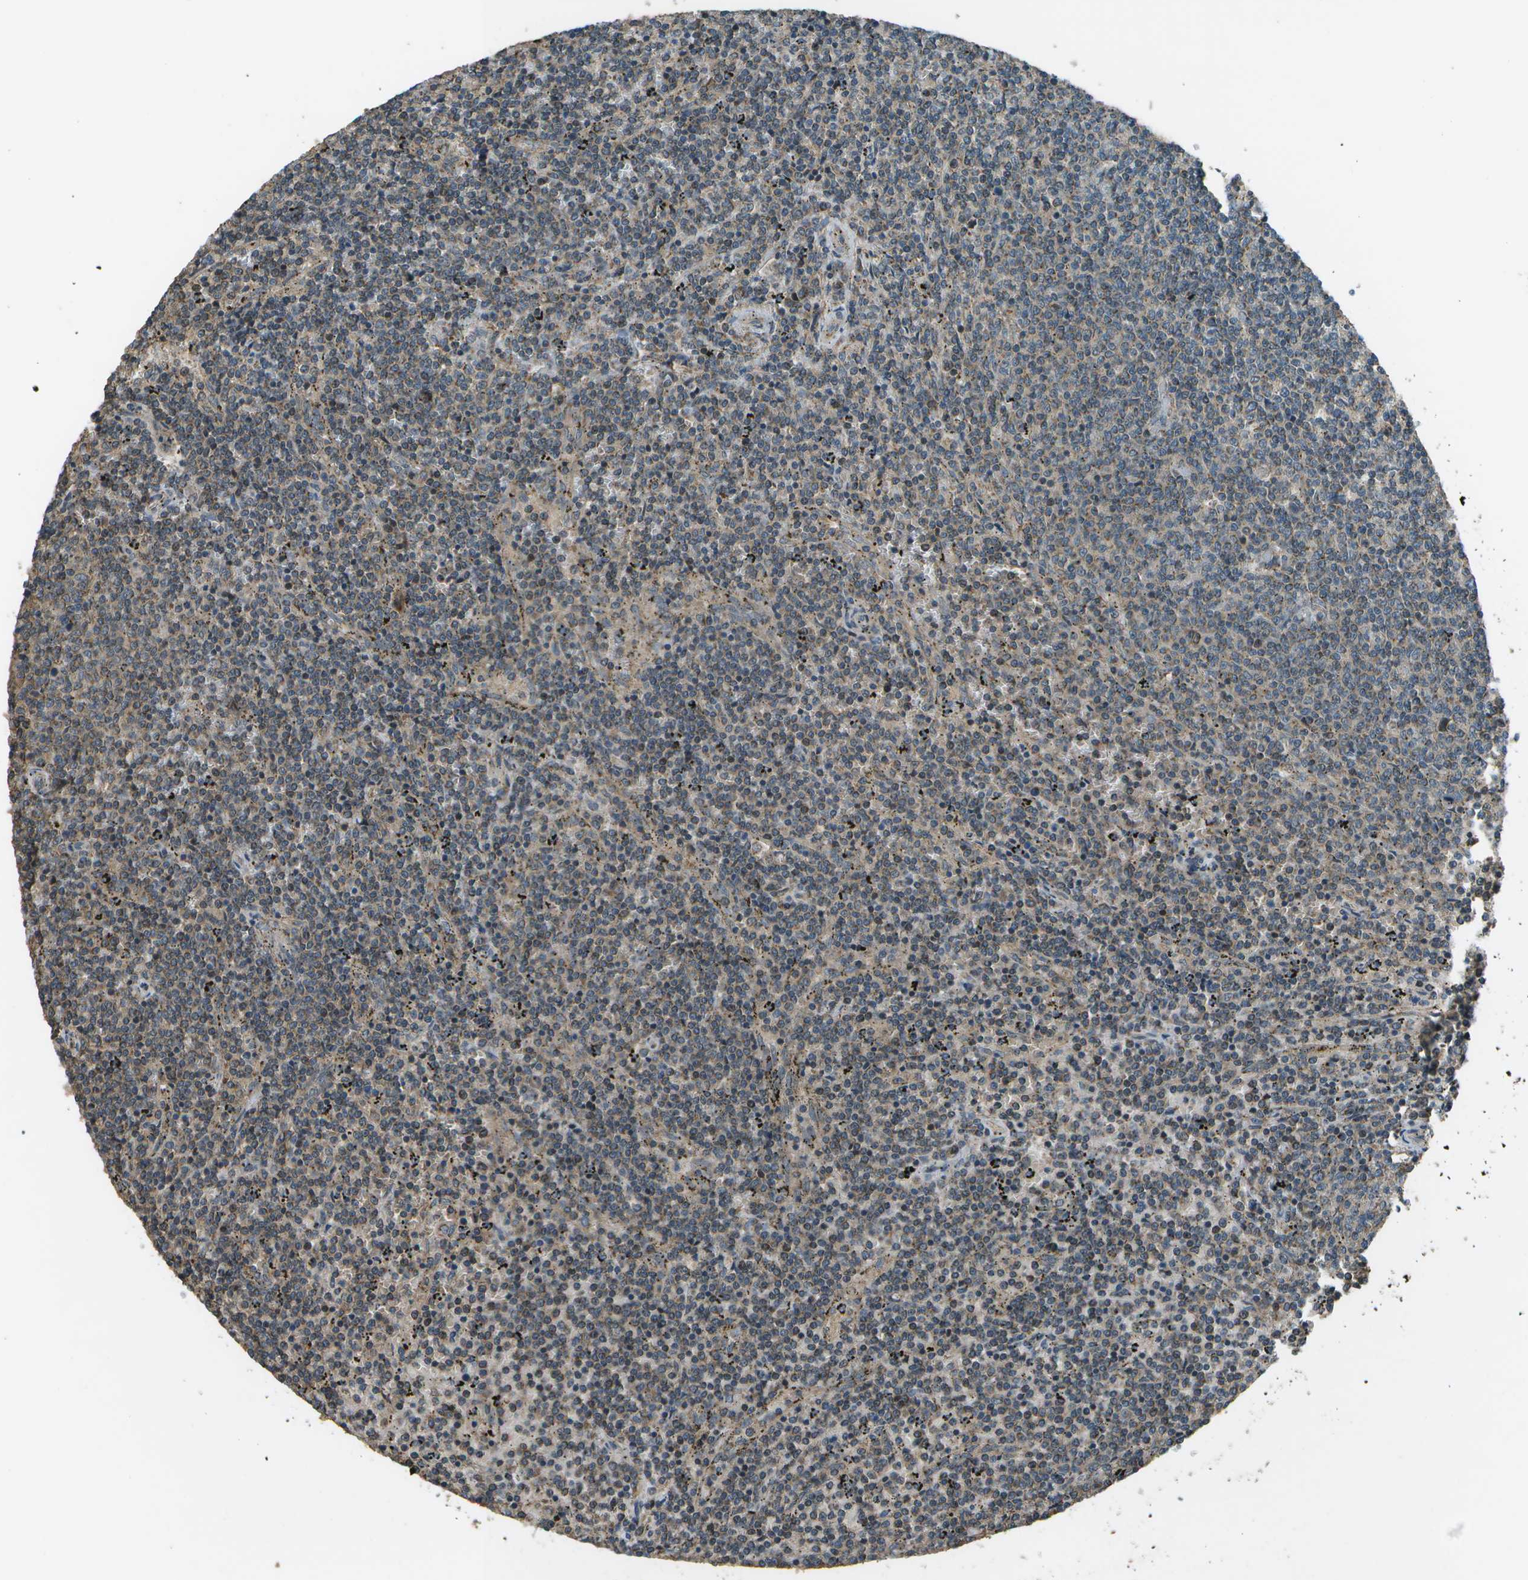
{"staining": {"intensity": "weak", "quantity": "25%-75%", "location": "cytoplasmic/membranous"}, "tissue": "lymphoma", "cell_type": "Tumor cells", "image_type": "cancer", "snomed": [{"axis": "morphology", "description": "Malignant lymphoma, non-Hodgkin's type, Low grade"}, {"axis": "topography", "description": "Spleen"}], "caption": "The histopathology image shows staining of malignant lymphoma, non-Hodgkin's type (low-grade), revealing weak cytoplasmic/membranous protein staining (brown color) within tumor cells. (DAB = brown stain, brightfield microscopy at high magnification).", "gene": "PLPBP", "patient": {"sex": "female", "age": 50}}